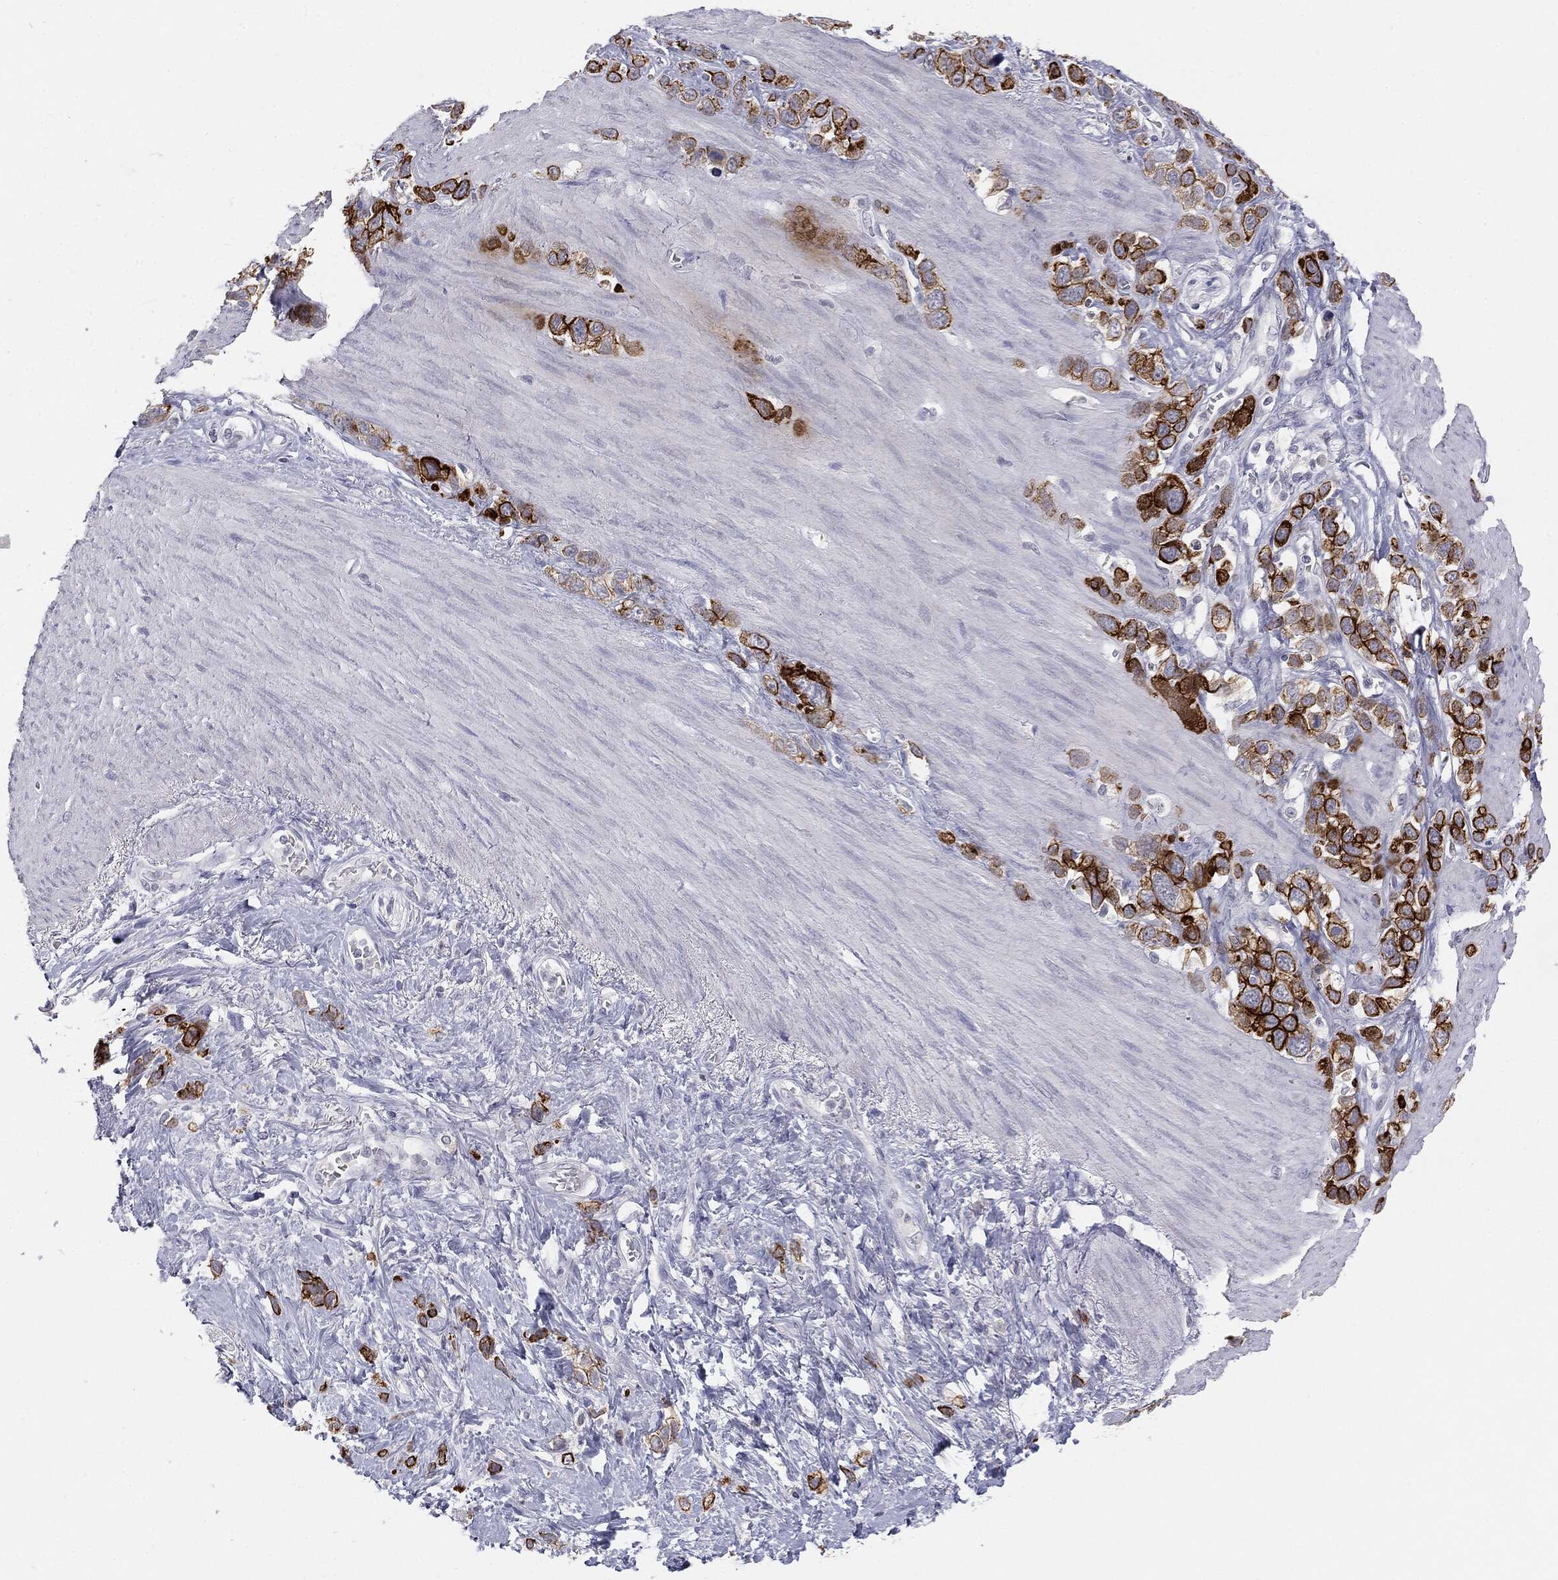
{"staining": {"intensity": "strong", "quantity": ">75%", "location": "cytoplasmic/membranous"}, "tissue": "stomach cancer", "cell_type": "Tumor cells", "image_type": "cancer", "snomed": [{"axis": "morphology", "description": "Adenocarcinoma, NOS"}, {"axis": "topography", "description": "Stomach"}], "caption": "A brown stain shows strong cytoplasmic/membranous expression of a protein in human stomach cancer tumor cells. (DAB = brown stain, brightfield microscopy at high magnification).", "gene": "MUC1", "patient": {"sex": "female", "age": 65}}